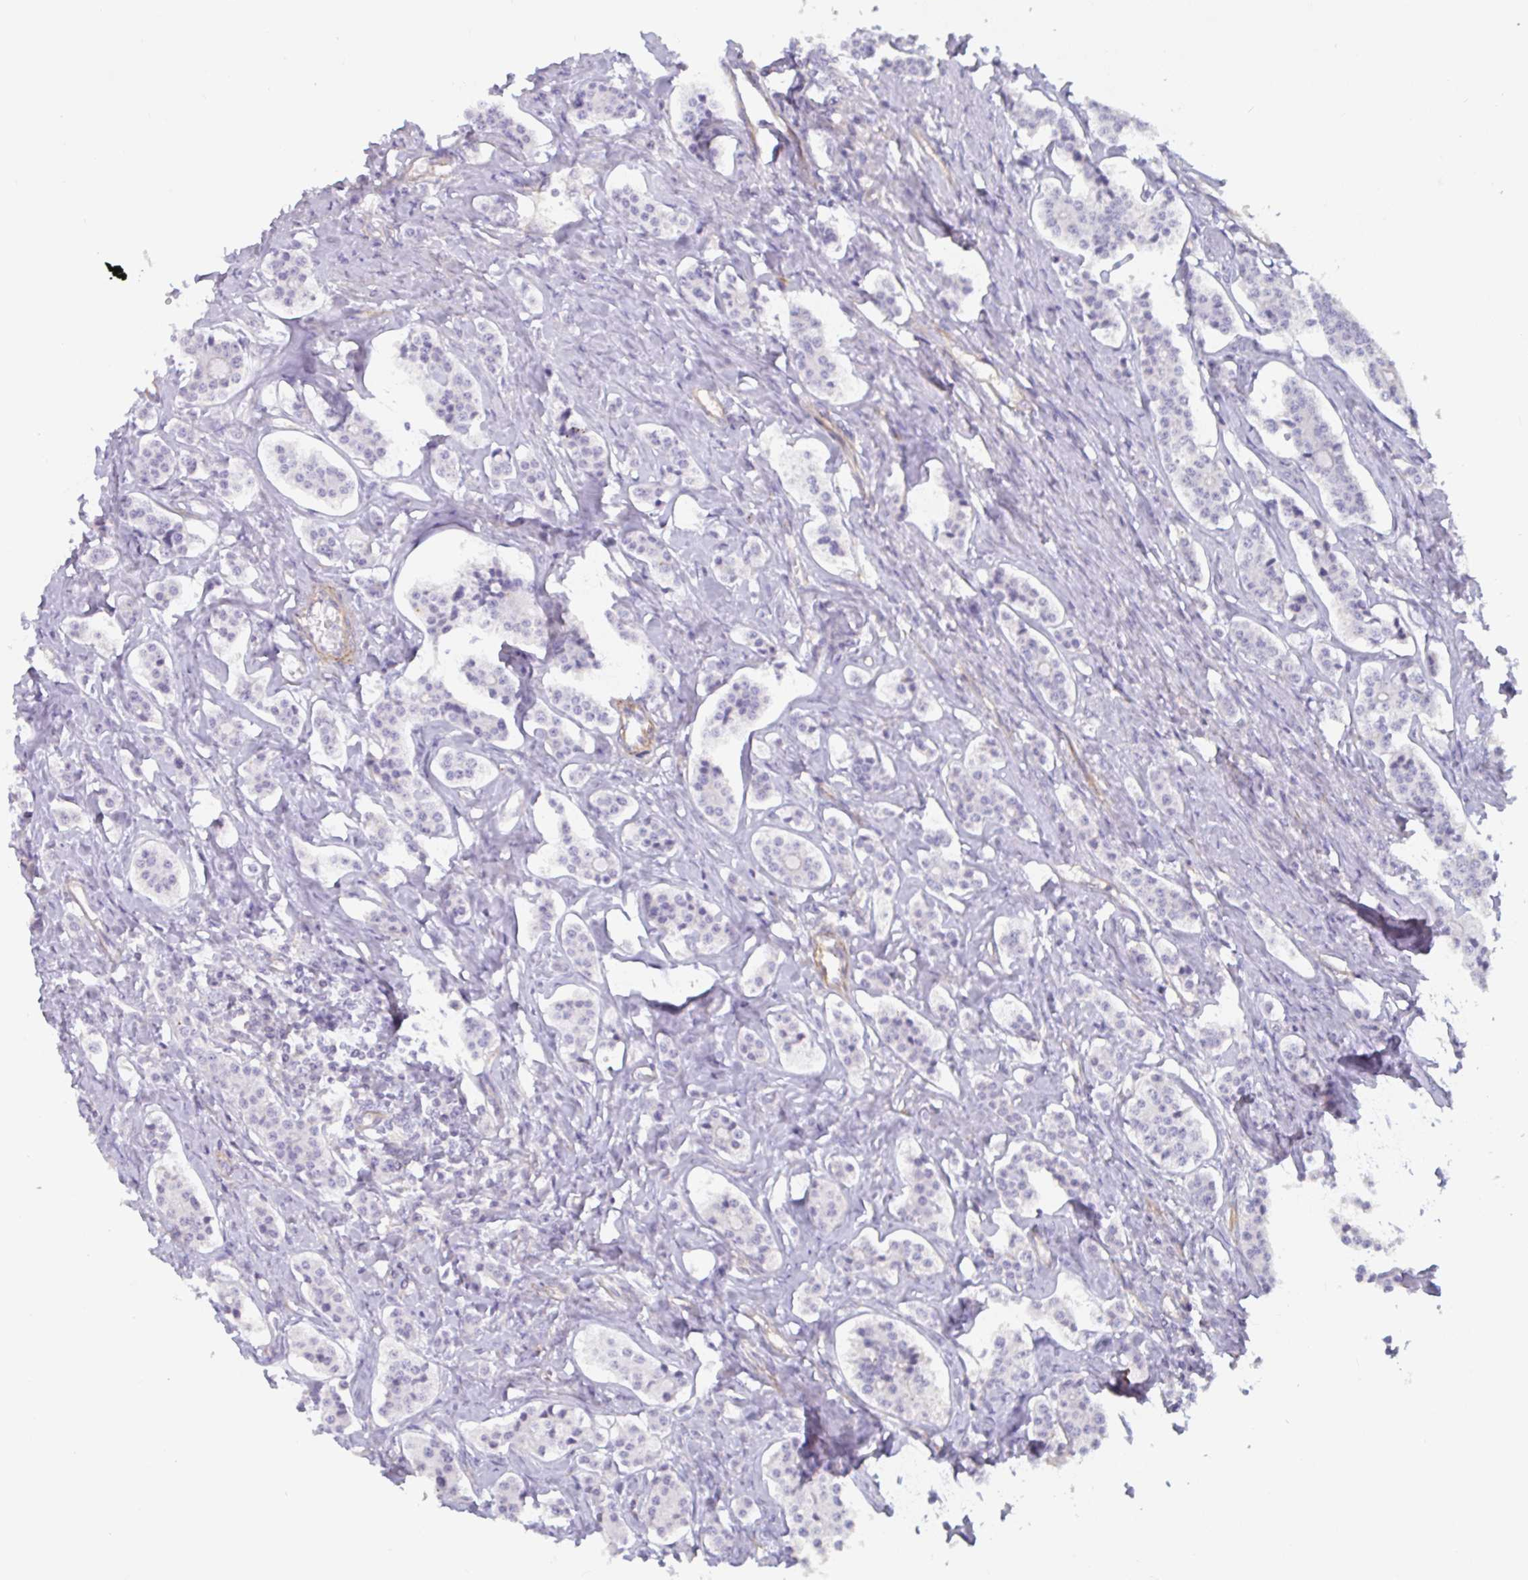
{"staining": {"intensity": "negative", "quantity": "none", "location": "none"}, "tissue": "carcinoid", "cell_type": "Tumor cells", "image_type": "cancer", "snomed": [{"axis": "morphology", "description": "Carcinoid, malignant, NOS"}, {"axis": "topography", "description": "Small intestine"}], "caption": "Tumor cells show no significant positivity in malignant carcinoid.", "gene": "SHISA7", "patient": {"sex": "male", "age": 63}}